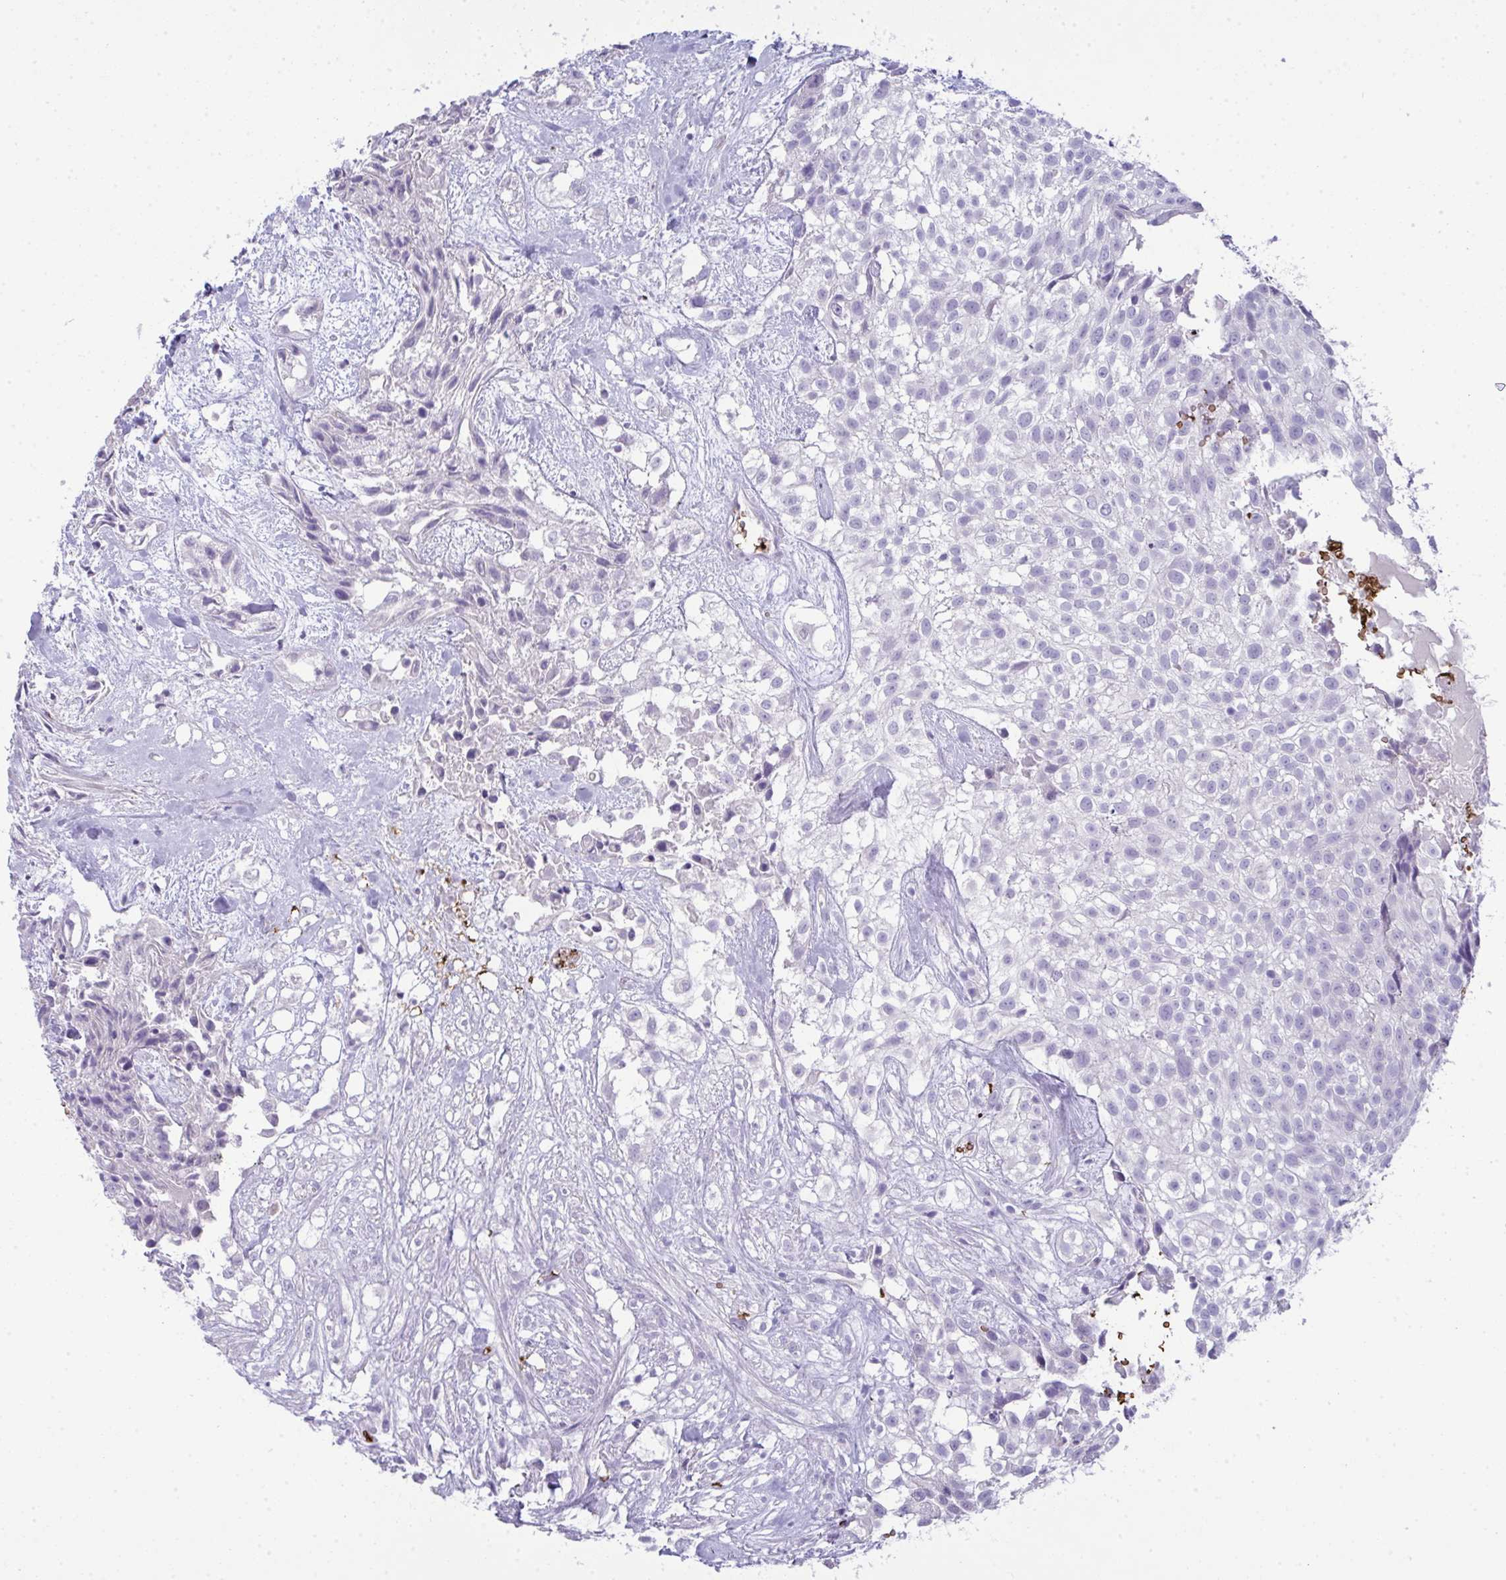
{"staining": {"intensity": "negative", "quantity": "none", "location": "none"}, "tissue": "urothelial cancer", "cell_type": "Tumor cells", "image_type": "cancer", "snomed": [{"axis": "morphology", "description": "Urothelial carcinoma, High grade"}, {"axis": "topography", "description": "Urinary bladder"}], "caption": "Urothelial cancer was stained to show a protein in brown. There is no significant positivity in tumor cells.", "gene": "SPTB", "patient": {"sex": "male", "age": 56}}